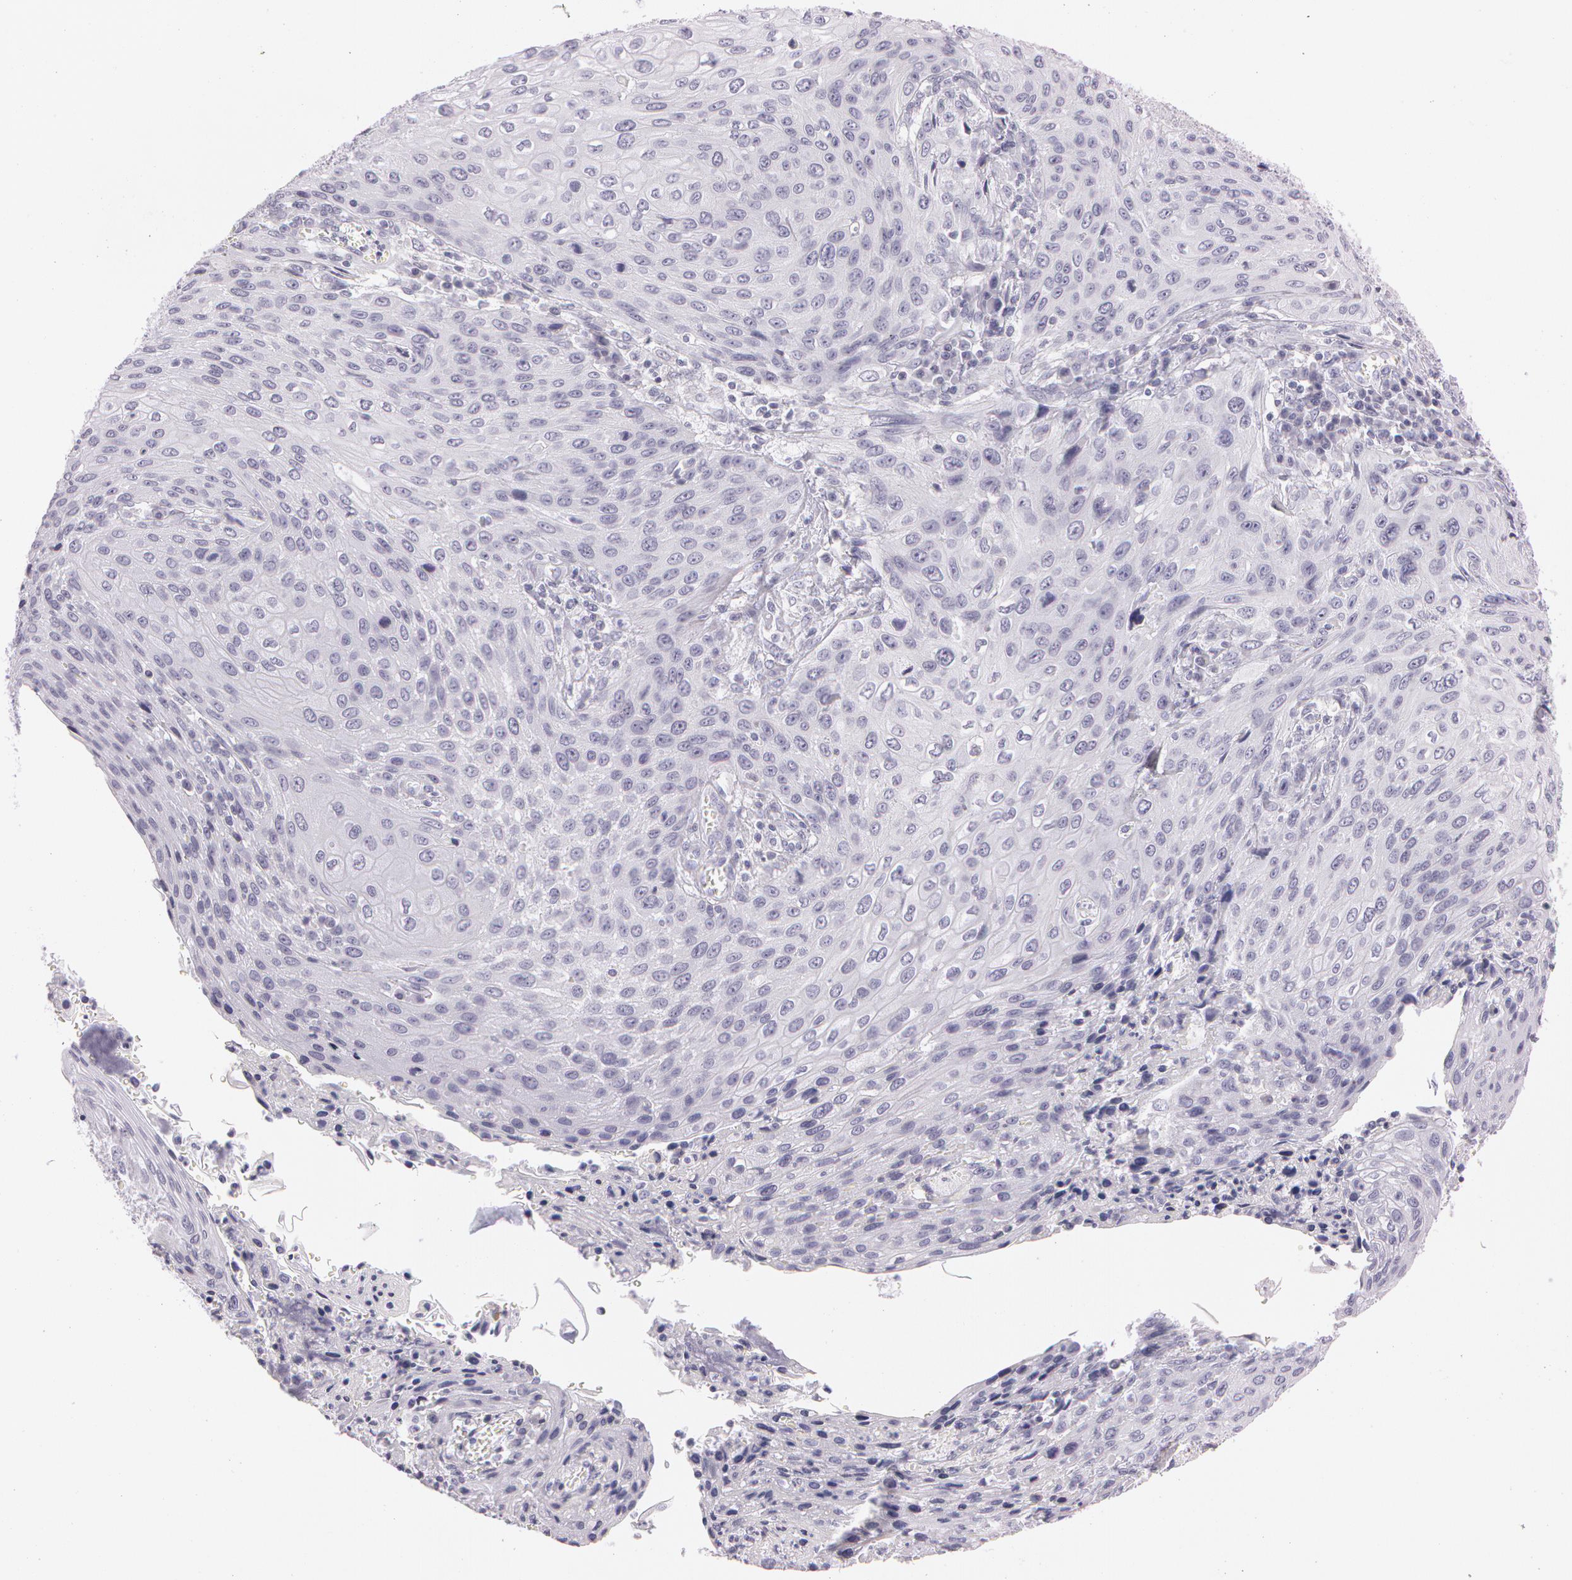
{"staining": {"intensity": "negative", "quantity": "none", "location": "none"}, "tissue": "cervical cancer", "cell_type": "Tumor cells", "image_type": "cancer", "snomed": [{"axis": "morphology", "description": "Squamous cell carcinoma, NOS"}, {"axis": "topography", "description": "Cervix"}], "caption": "Cervical cancer (squamous cell carcinoma) was stained to show a protein in brown. There is no significant staining in tumor cells. (DAB (3,3'-diaminobenzidine) immunohistochemistry (IHC), high magnification).", "gene": "OTC", "patient": {"sex": "female", "age": 32}}